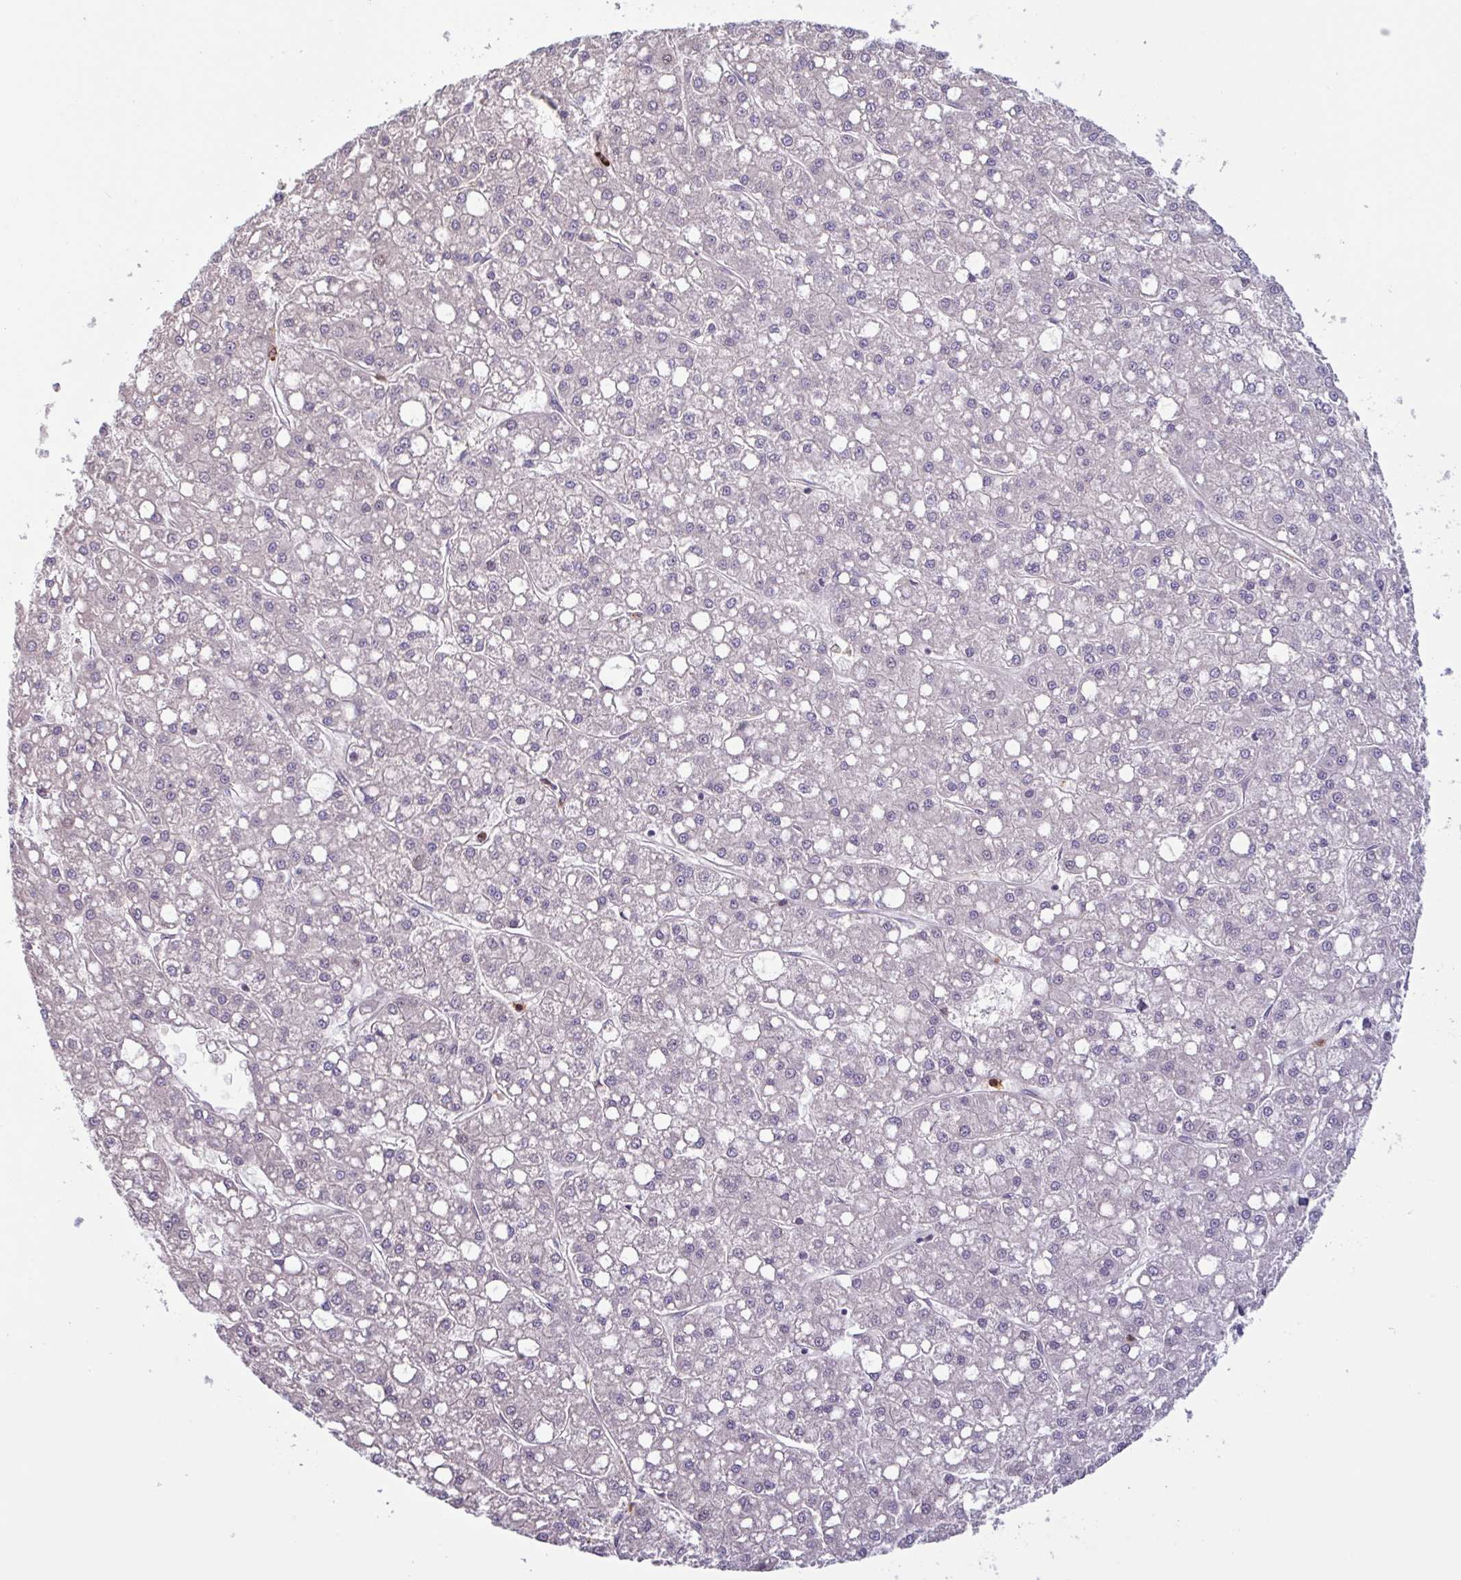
{"staining": {"intensity": "negative", "quantity": "none", "location": "none"}, "tissue": "liver cancer", "cell_type": "Tumor cells", "image_type": "cancer", "snomed": [{"axis": "morphology", "description": "Carcinoma, Hepatocellular, NOS"}, {"axis": "topography", "description": "Liver"}], "caption": "Immunohistochemistry (IHC) of human liver hepatocellular carcinoma displays no positivity in tumor cells.", "gene": "TAF1D", "patient": {"sex": "male", "age": 67}}